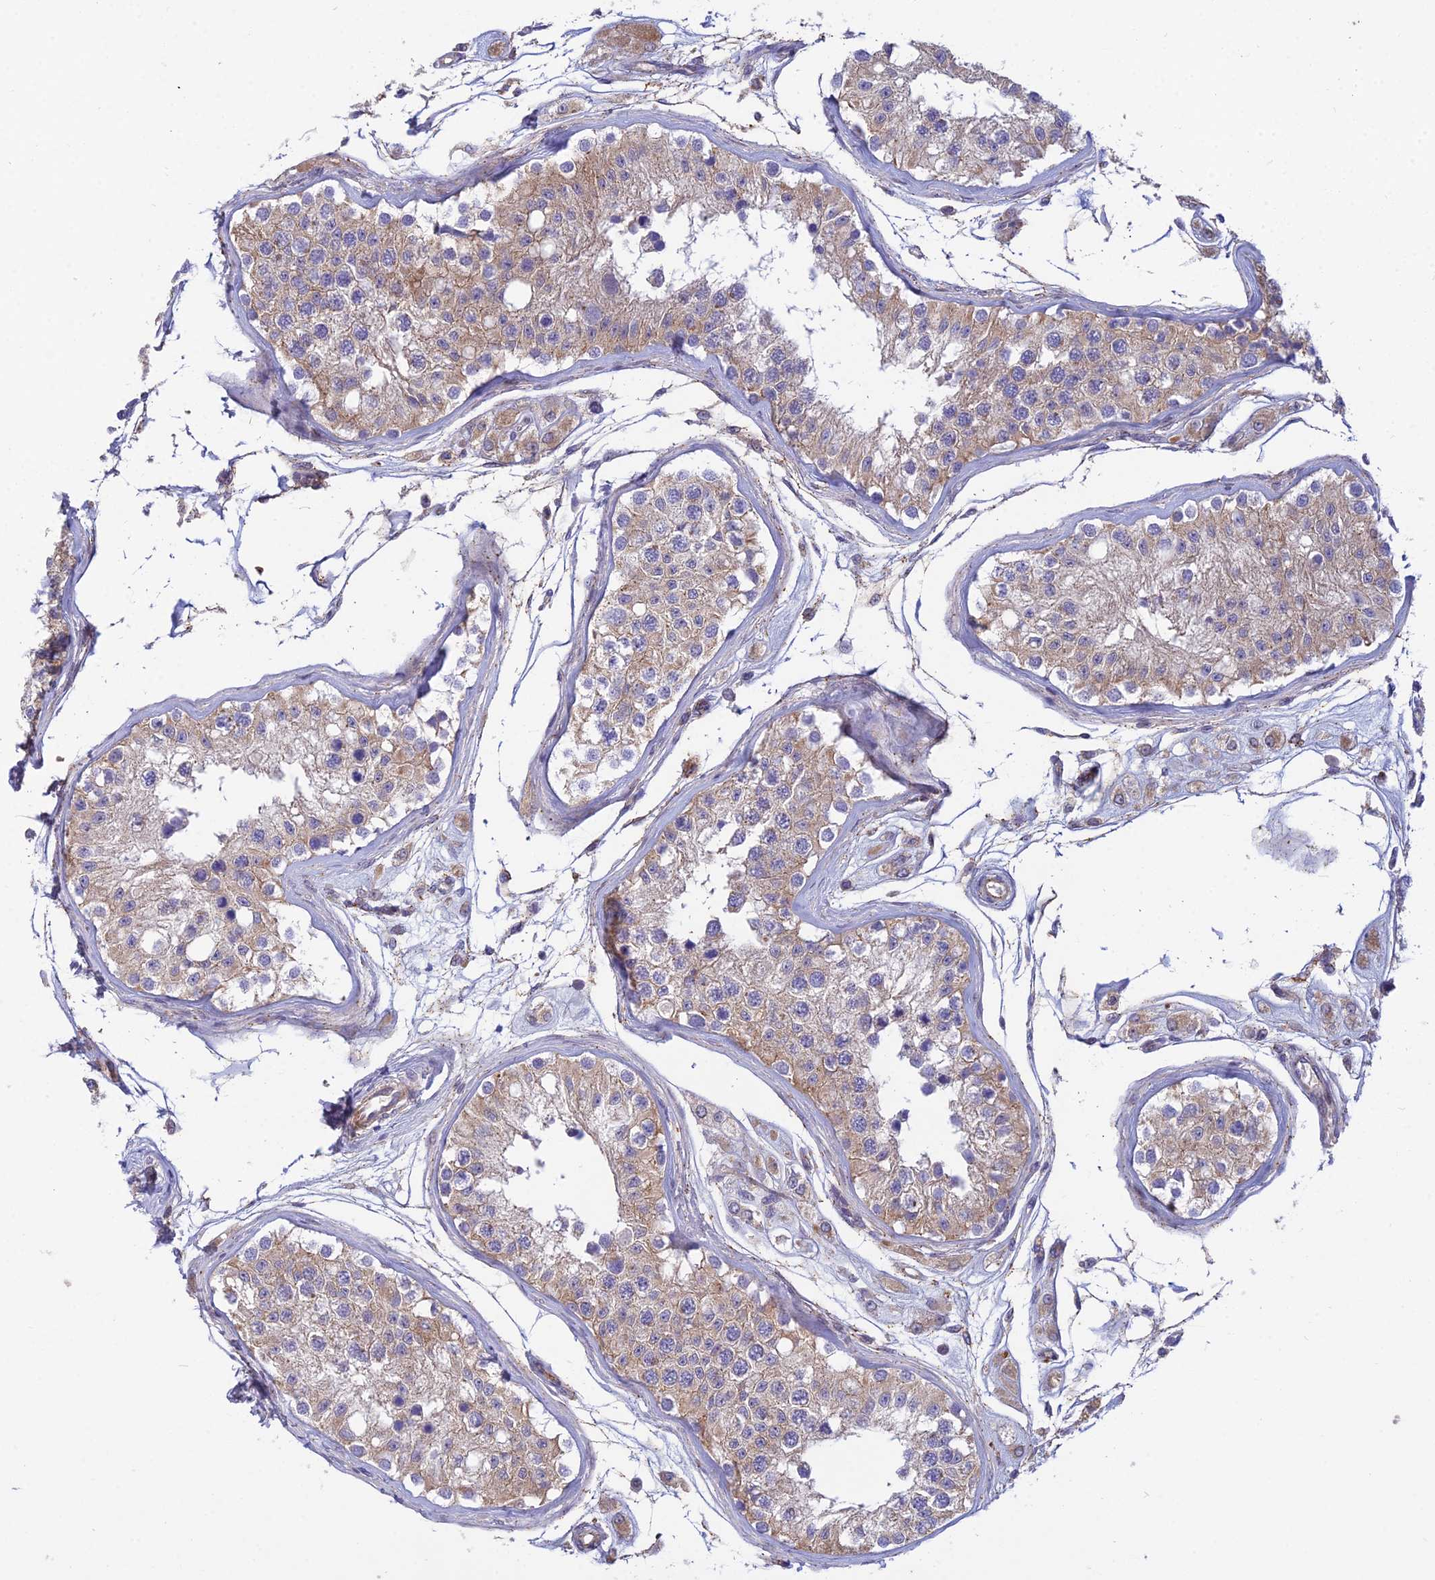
{"staining": {"intensity": "weak", "quantity": "25%-75%", "location": "cytoplasmic/membranous"}, "tissue": "testis", "cell_type": "Cells in seminiferous ducts", "image_type": "normal", "snomed": [{"axis": "morphology", "description": "Normal tissue, NOS"}, {"axis": "morphology", "description": "Adenocarcinoma, metastatic, NOS"}, {"axis": "topography", "description": "Testis"}], "caption": "IHC (DAB (3,3'-diaminobenzidine)) staining of normal human testis reveals weak cytoplasmic/membranous protein positivity in about 25%-75% of cells in seminiferous ducts. Using DAB (brown) and hematoxylin (blue) stains, captured at high magnification using brightfield microscopy.", "gene": "DUS2", "patient": {"sex": "male", "age": 26}}